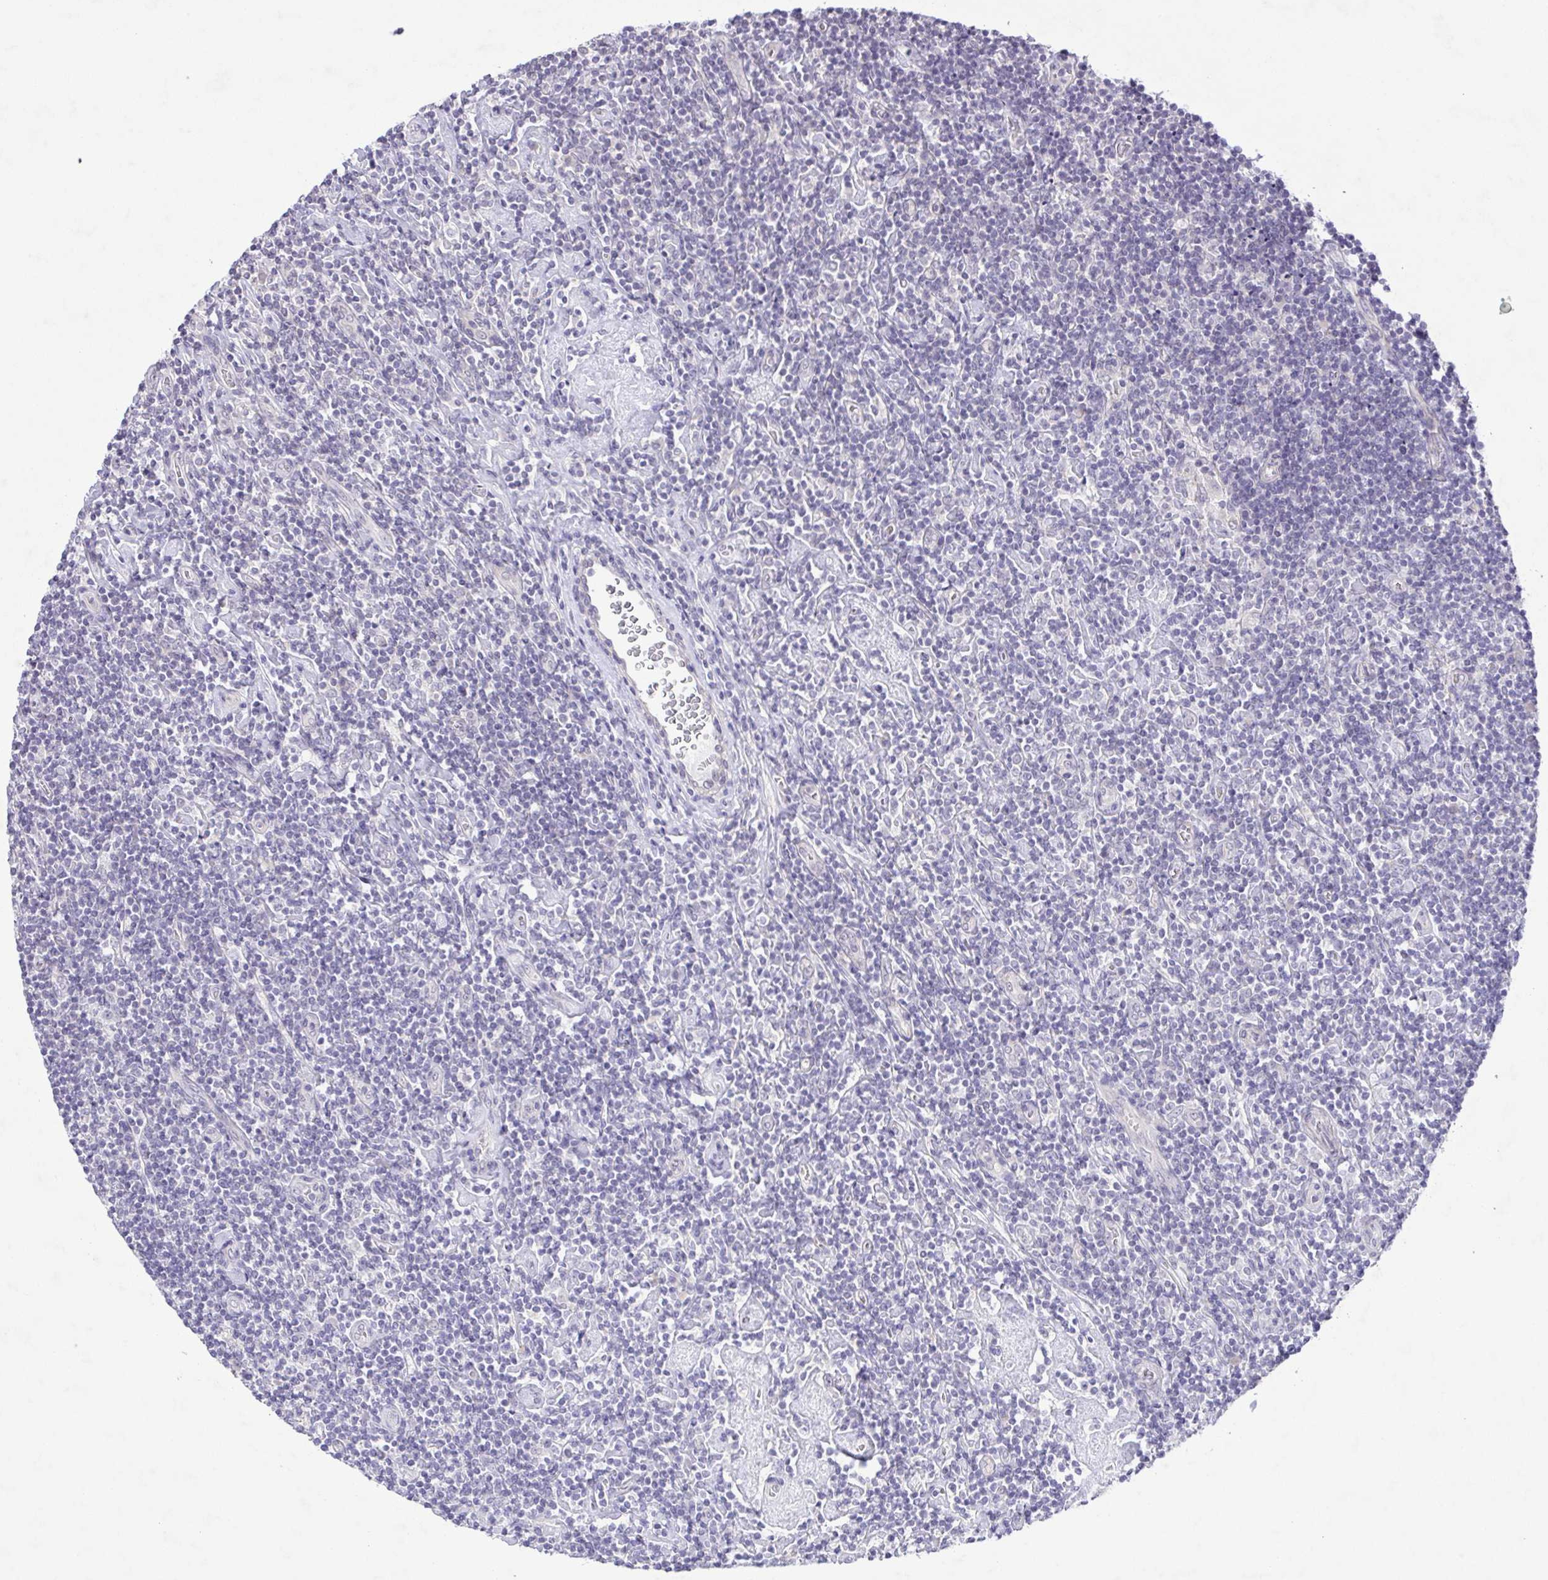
{"staining": {"intensity": "negative", "quantity": "none", "location": "none"}, "tissue": "lymphoma", "cell_type": "Tumor cells", "image_type": "cancer", "snomed": [{"axis": "morphology", "description": "Hodgkin's disease, NOS"}, {"axis": "topography", "description": "Lymph node"}], "caption": "A high-resolution image shows IHC staining of lymphoma, which reveals no significant staining in tumor cells.", "gene": "IL1RN", "patient": {"sex": "male", "age": 40}}